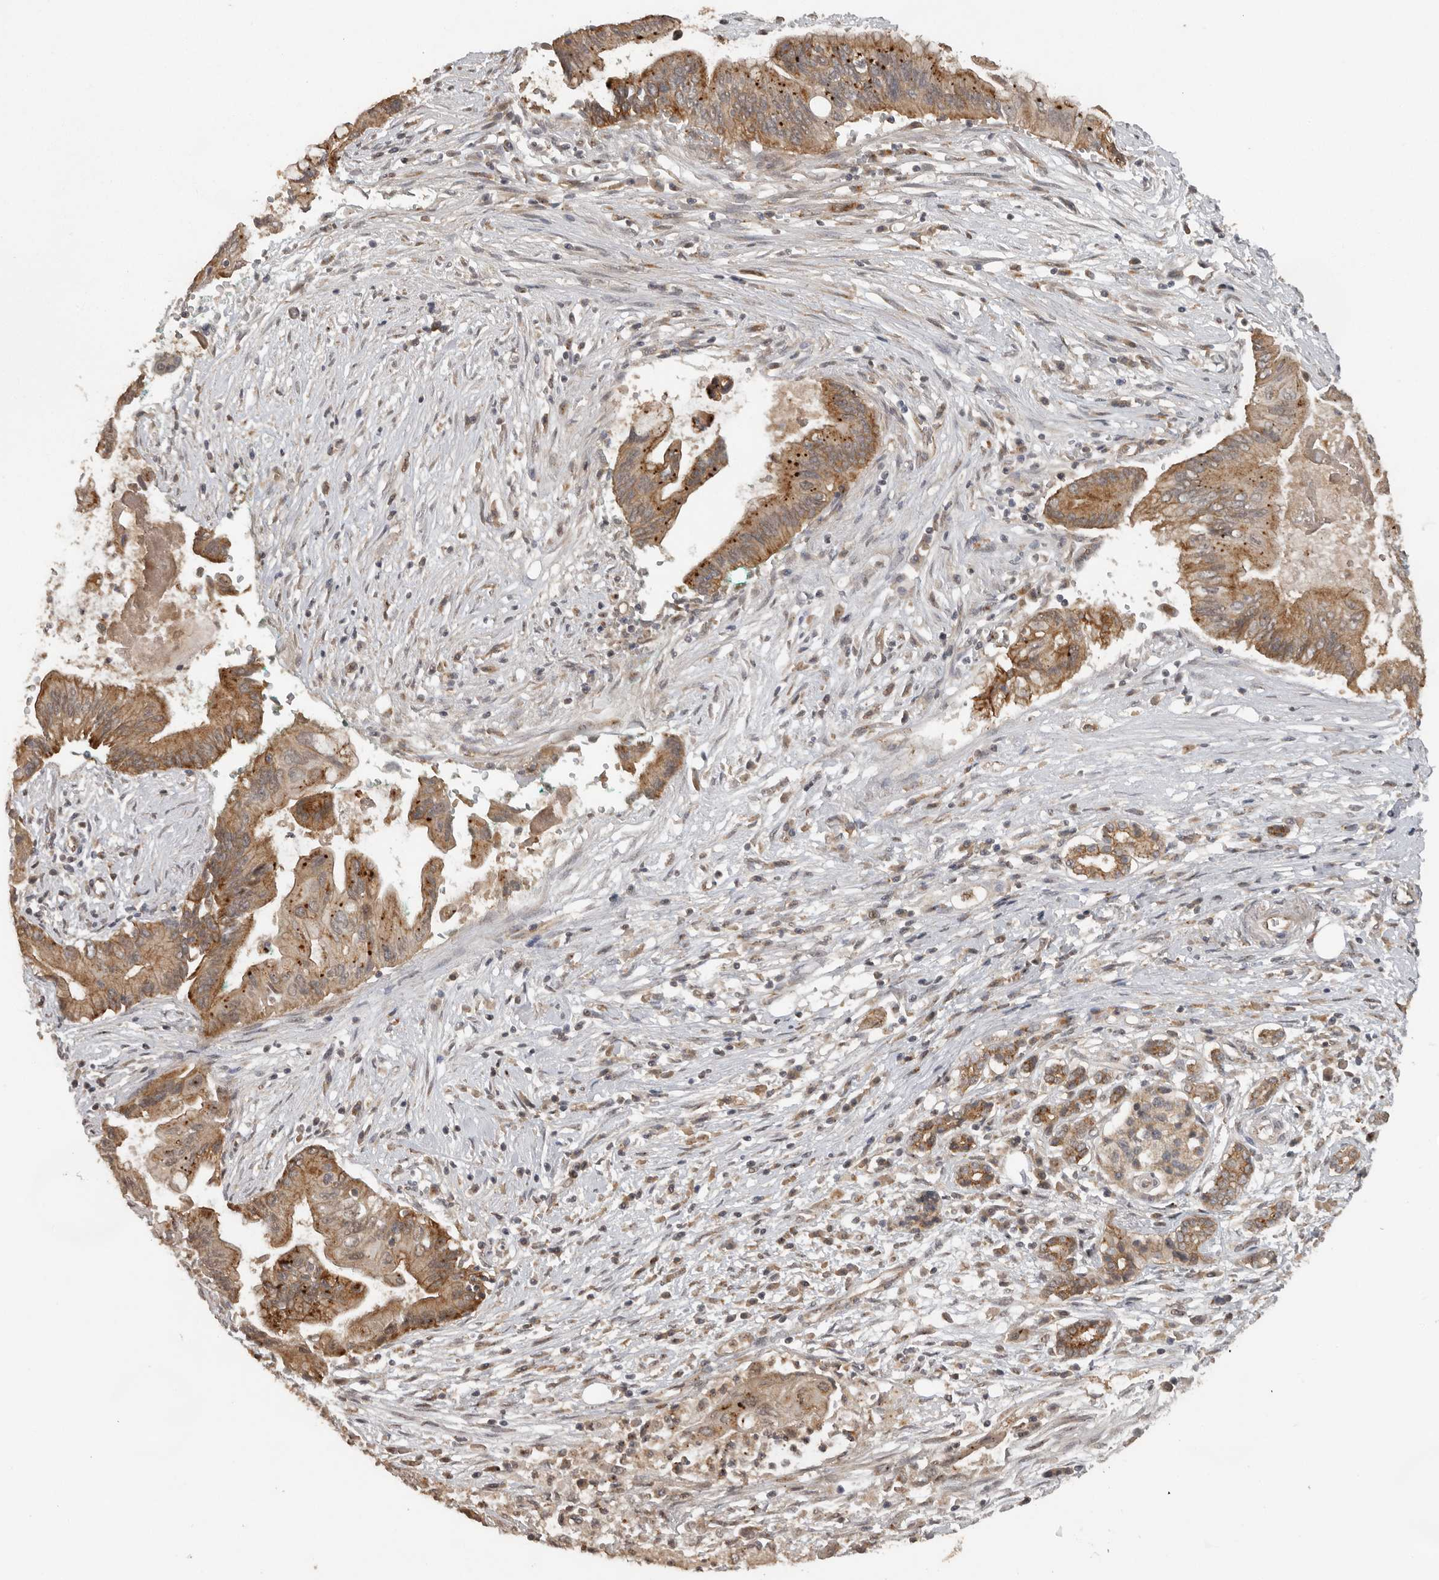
{"staining": {"intensity": "moderate", "quantity": ">75%", "location": "cytoplasmic/membranous"}, "tissue": "pancreatic cancer", "cell_type": "Tumor cells", "image_type": "cancer", "snomed": [{"axis": "morphology", "description": "Adenocarcinoma, NOS"}, {"axis": "topography", "description": "Pancreas"}], "caption": "The micrograph demonstrates staining of adenocarcinoma (pancreatic), revealing moderate cytoplasmic/membranous protein expression (brown color) within tumor cells.", "gene": "CEP350", "patient": {"sex": "male", "age": 78}}